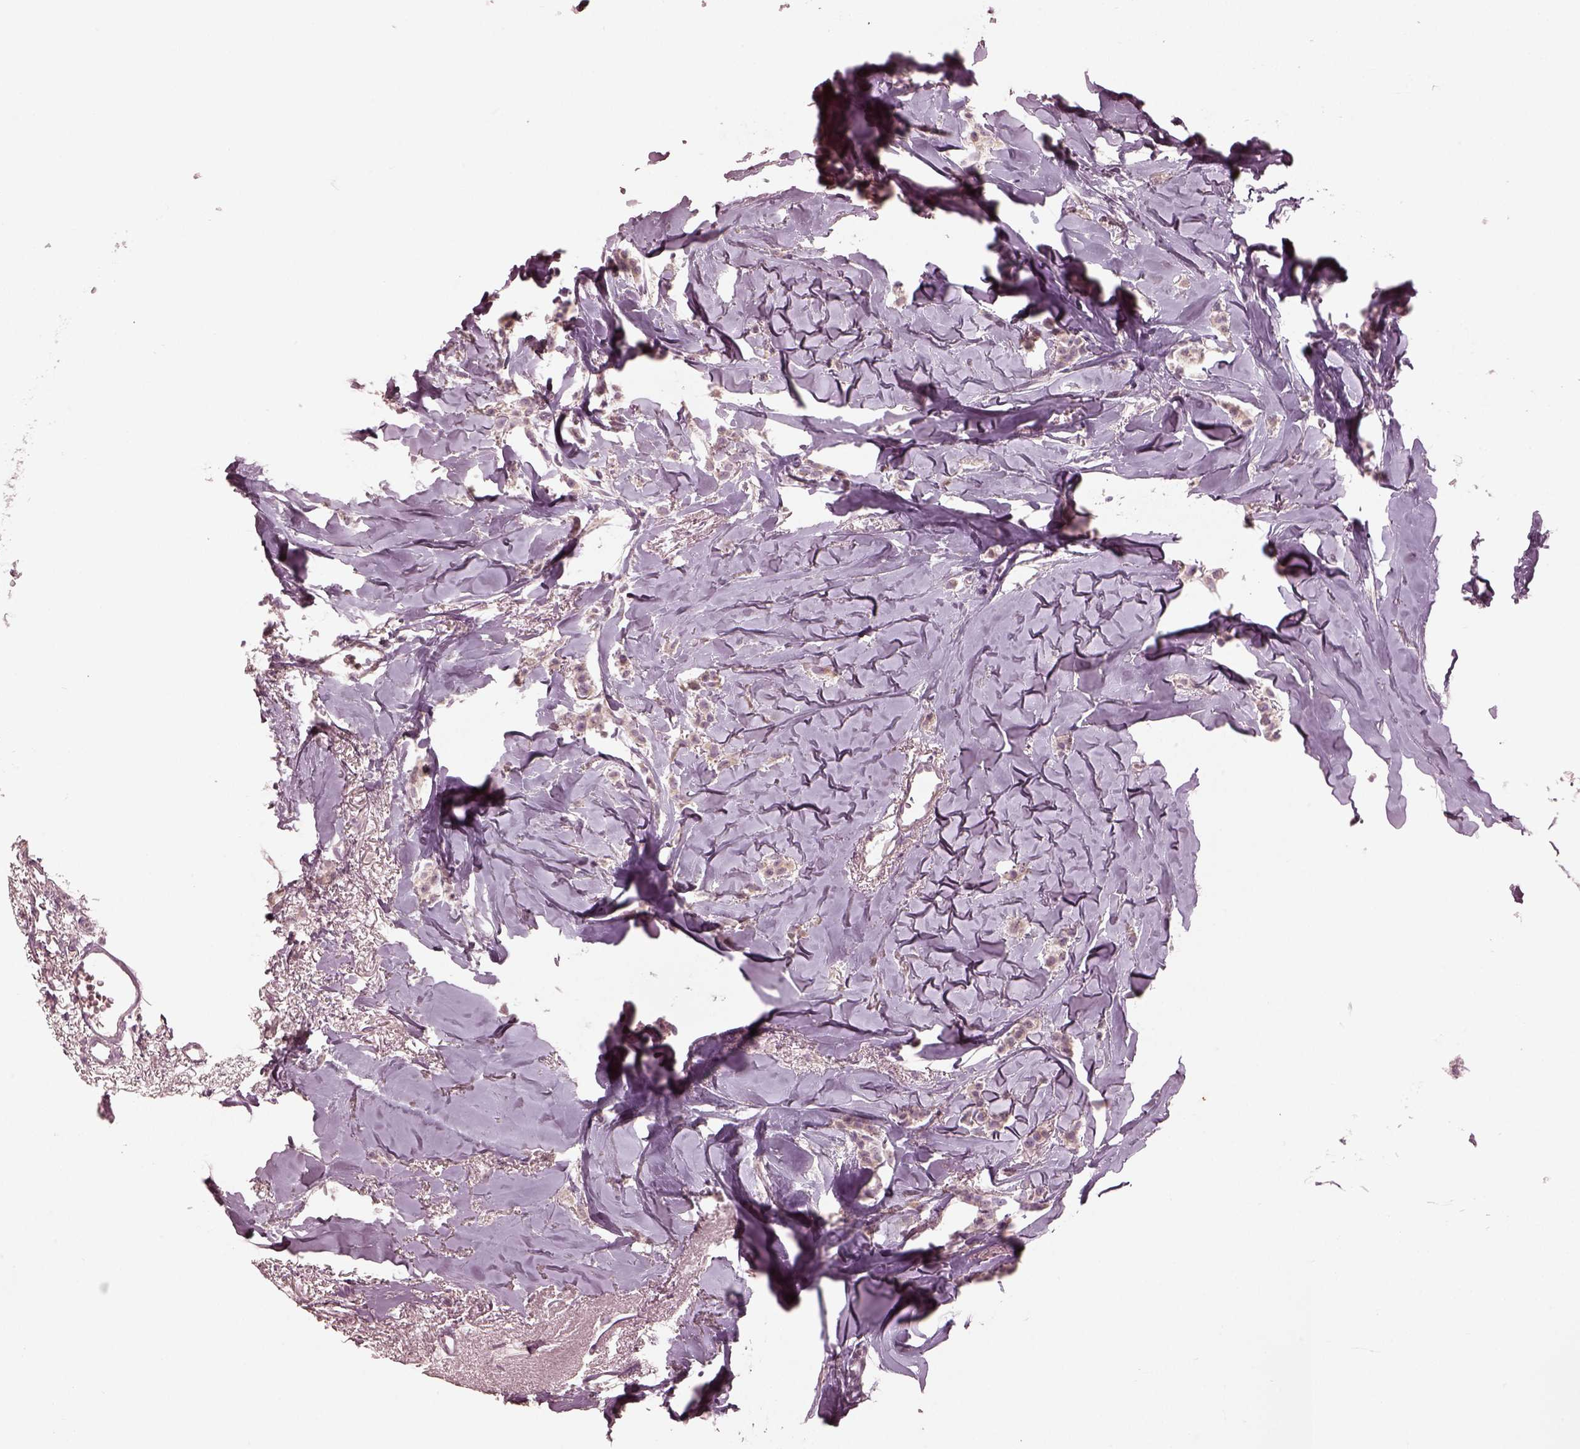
{"staining": {"intensity": "negative", "quantity": "none", "location": "none"}, "tissue": "breast cancer", "cell_type": "Tumor cells", "image_type": "cancer", "snomed": [{"axis": "morphology", "description": "Duct carcinoma"}, {"axis": "topography", "description": "Breast"}], "caption": "Immunohistochemical staining of breast cancer (invasive ductal carcinoma) exhibits no significant staining in tumor cells.", "gene": "MIA", "patient": {"sex": "female", "age": 85}}